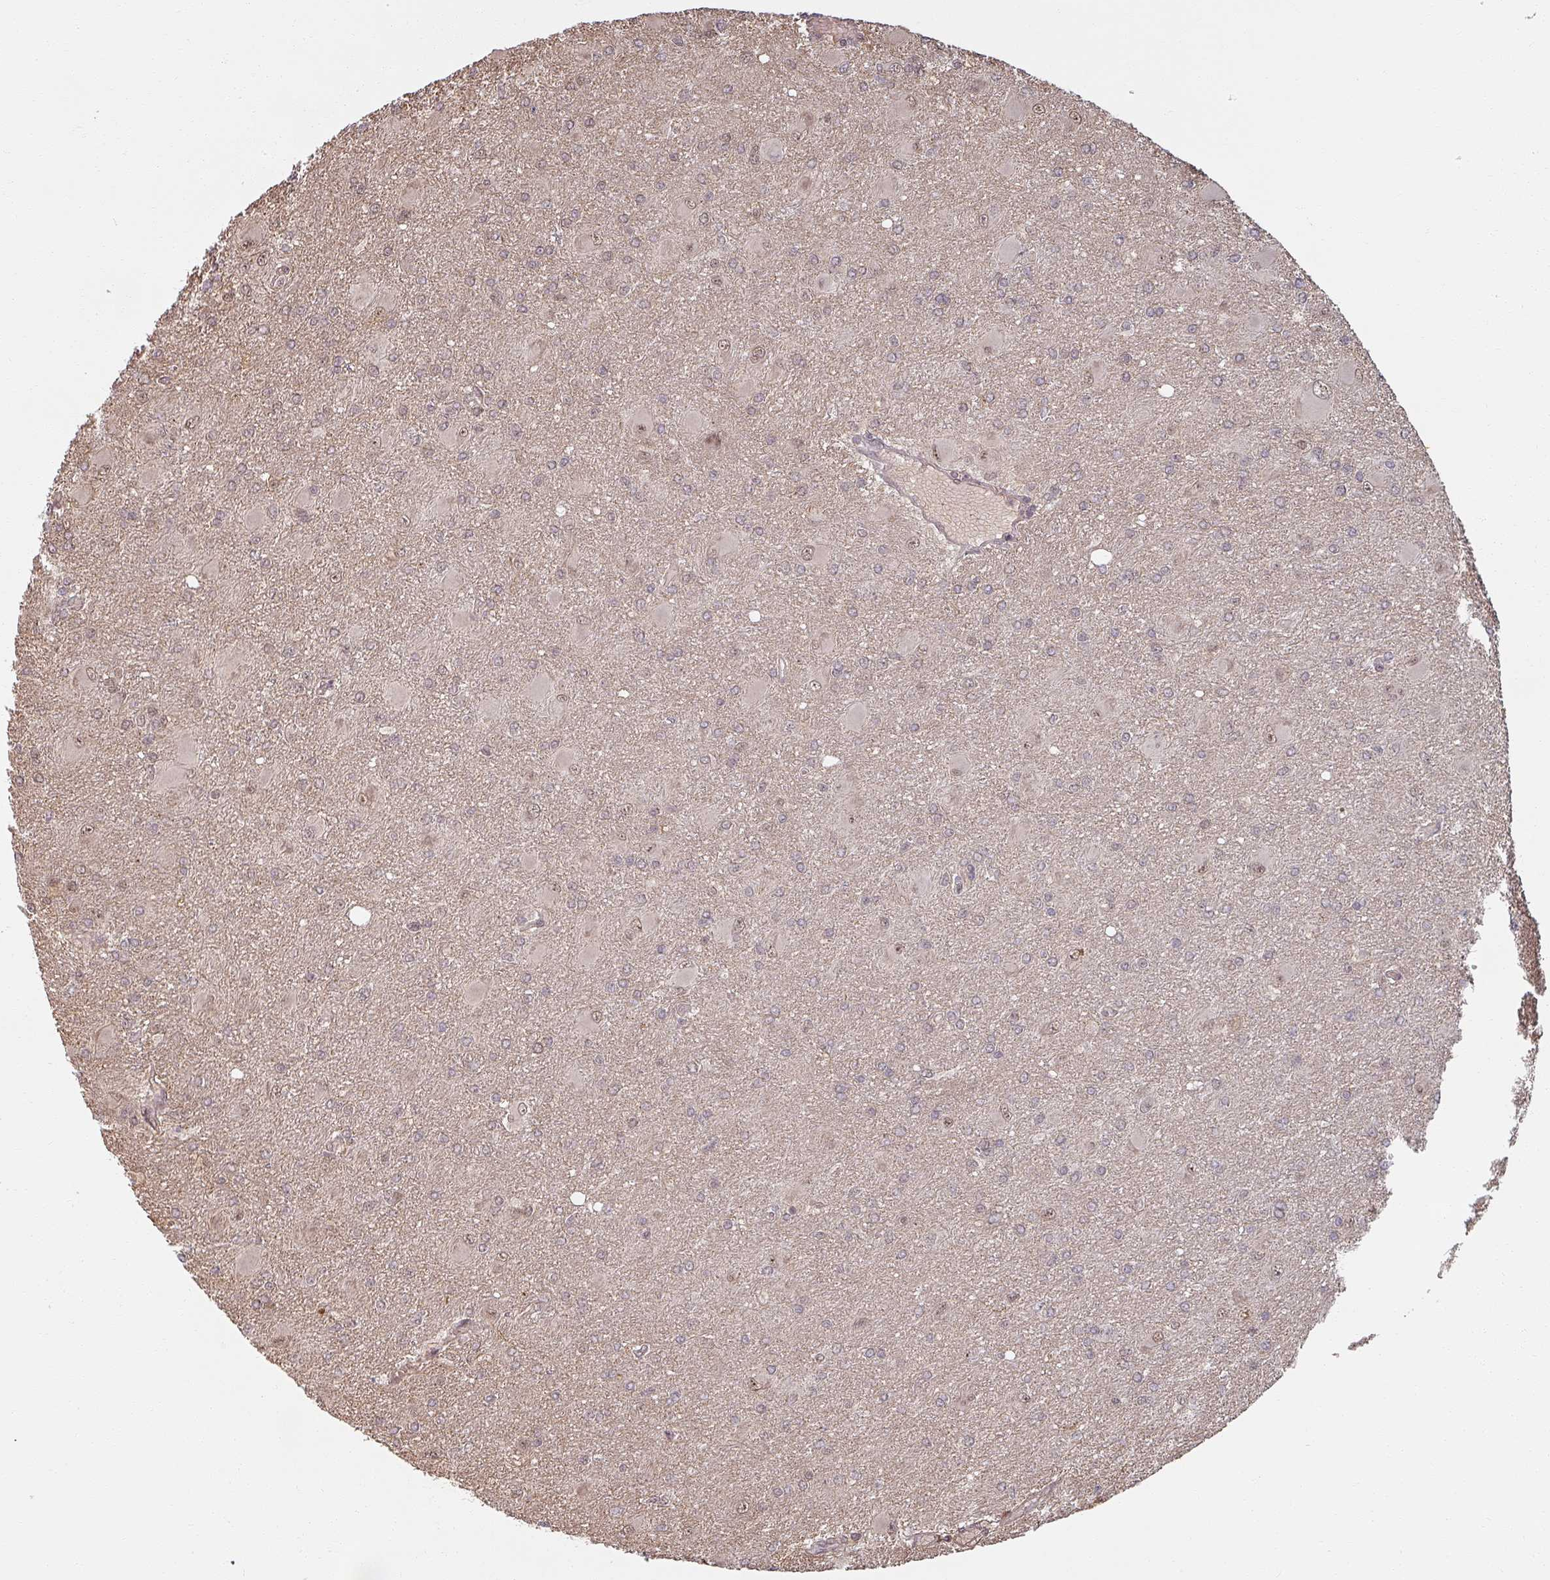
{"staining": {"intensity": "moderate", "quantity": "<25%", "location": "cytoplasmic/membranous,nuclear"}, "tissue": "glioma", "cell_type": "Tumor cells", "image_type": "cancer", "snomed": [{"axis": "morphology", "description": "Glioma, malignant, High grade"}, {"axis": "topography", "description": "Brain"}], "caption": "An image showing moderate cytoplasmic/membranous and nuclear positivity in approximately <25% of tumor cells in malignant glioma (high-grade), as visualized by brown immunohistochemical staining.", "gene": "MED19", "patient": {"sex": "male", "age": 67}}